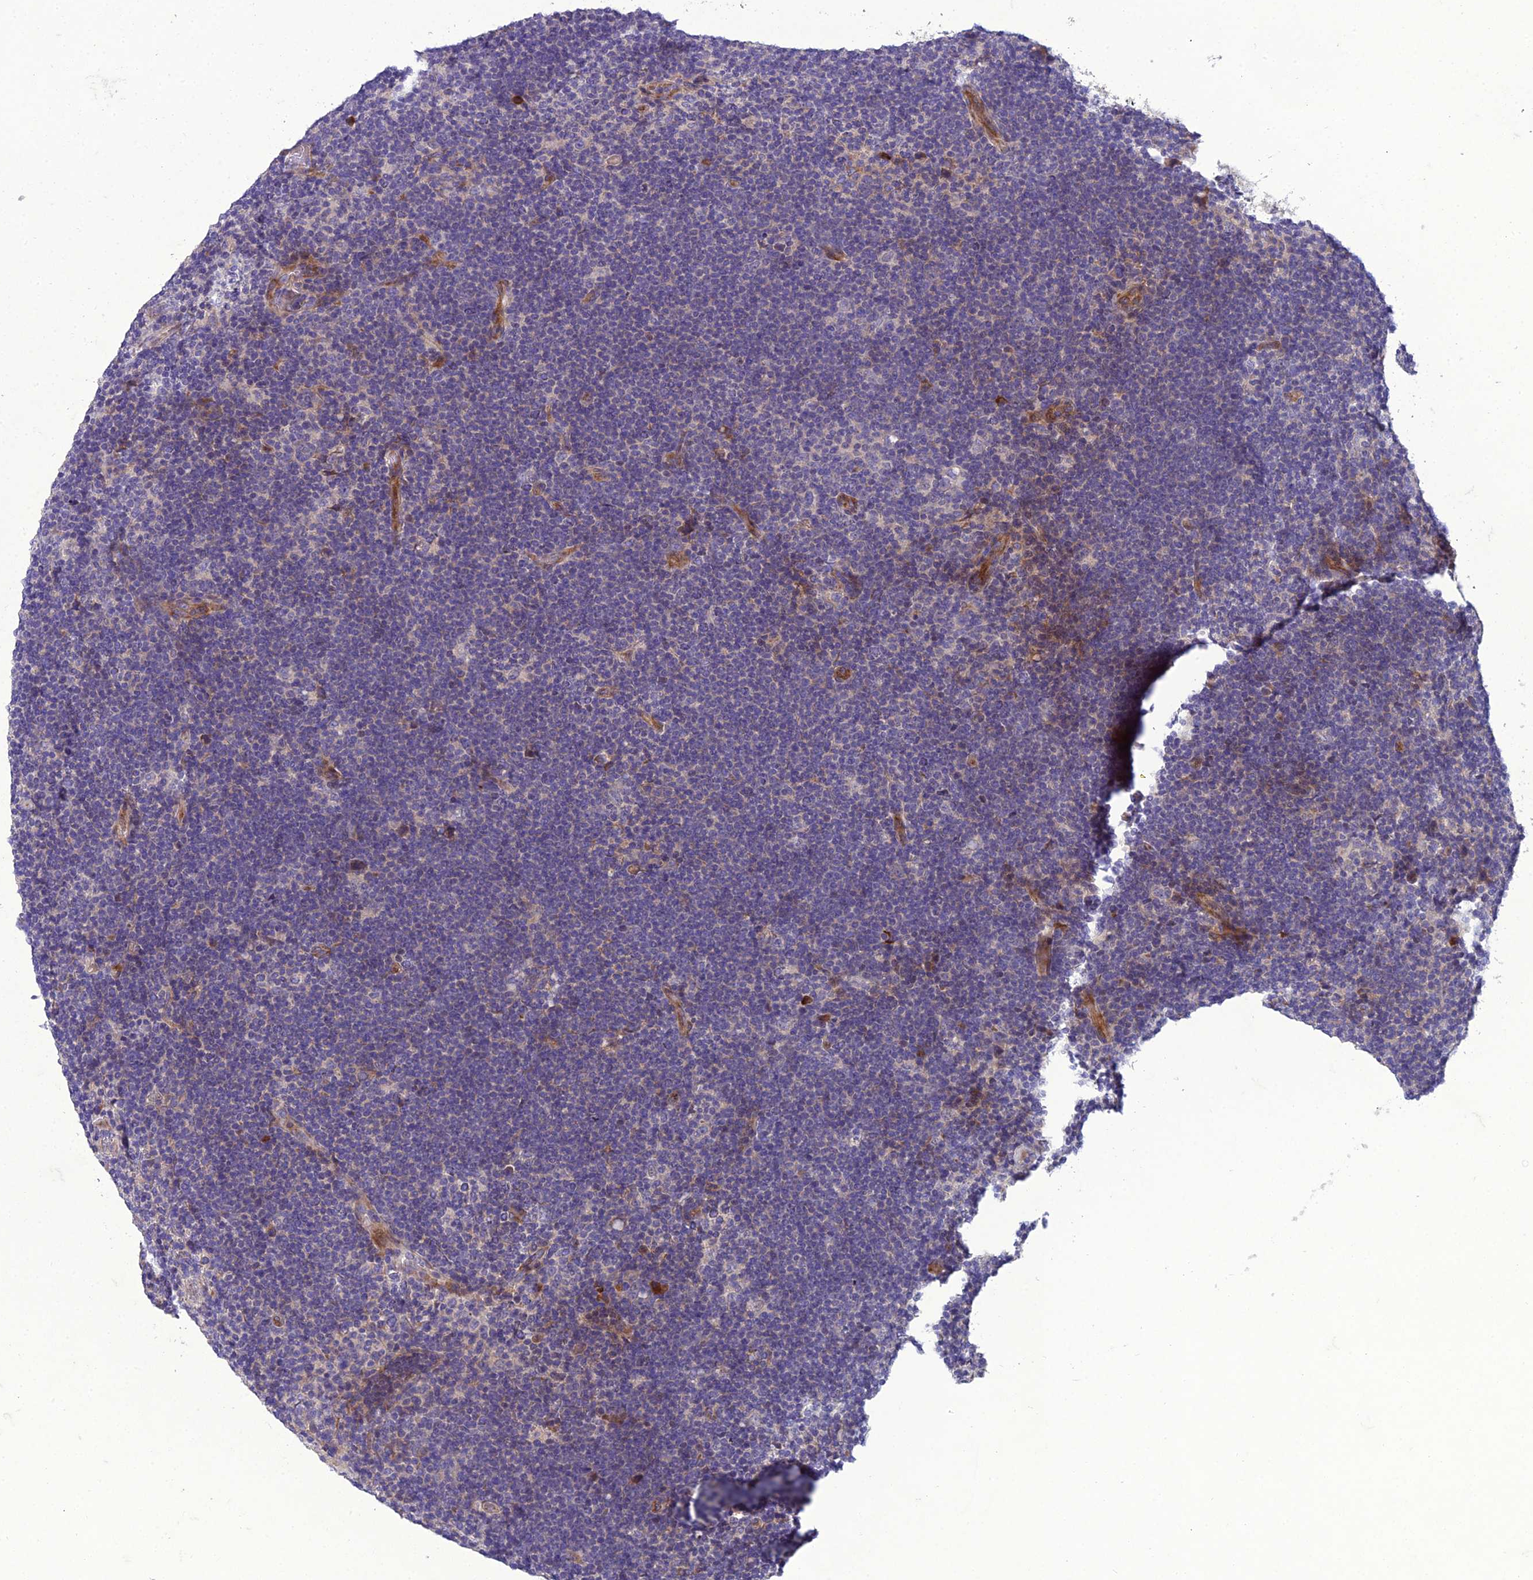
{"staining": {"intensity": "negative", "quantity": "none", "location": "none"}, "tissue": "lymphoma", "cell_type": "Tumor cells", "image_type": "cancer", "snomed": [{"axis": "morphology", "description": "Hodgkin's disease, NOS"}, {"axis": "topography", "description": "Lymph node"}], "caption": "IHC photomicrograph of neoplastic tissue: lymphoma stained with DAB exhibits no significant protein expression in tumor cells. The staining was performed using DAB (3,3'-diaminobenzidine) to visualize the protein expression in brown, while the nuclei were stained in blue with hematoxylin (Magnification: 20x).", "gene": "ADIPOR2", "patient": {"sex": "female", "age": 57}}